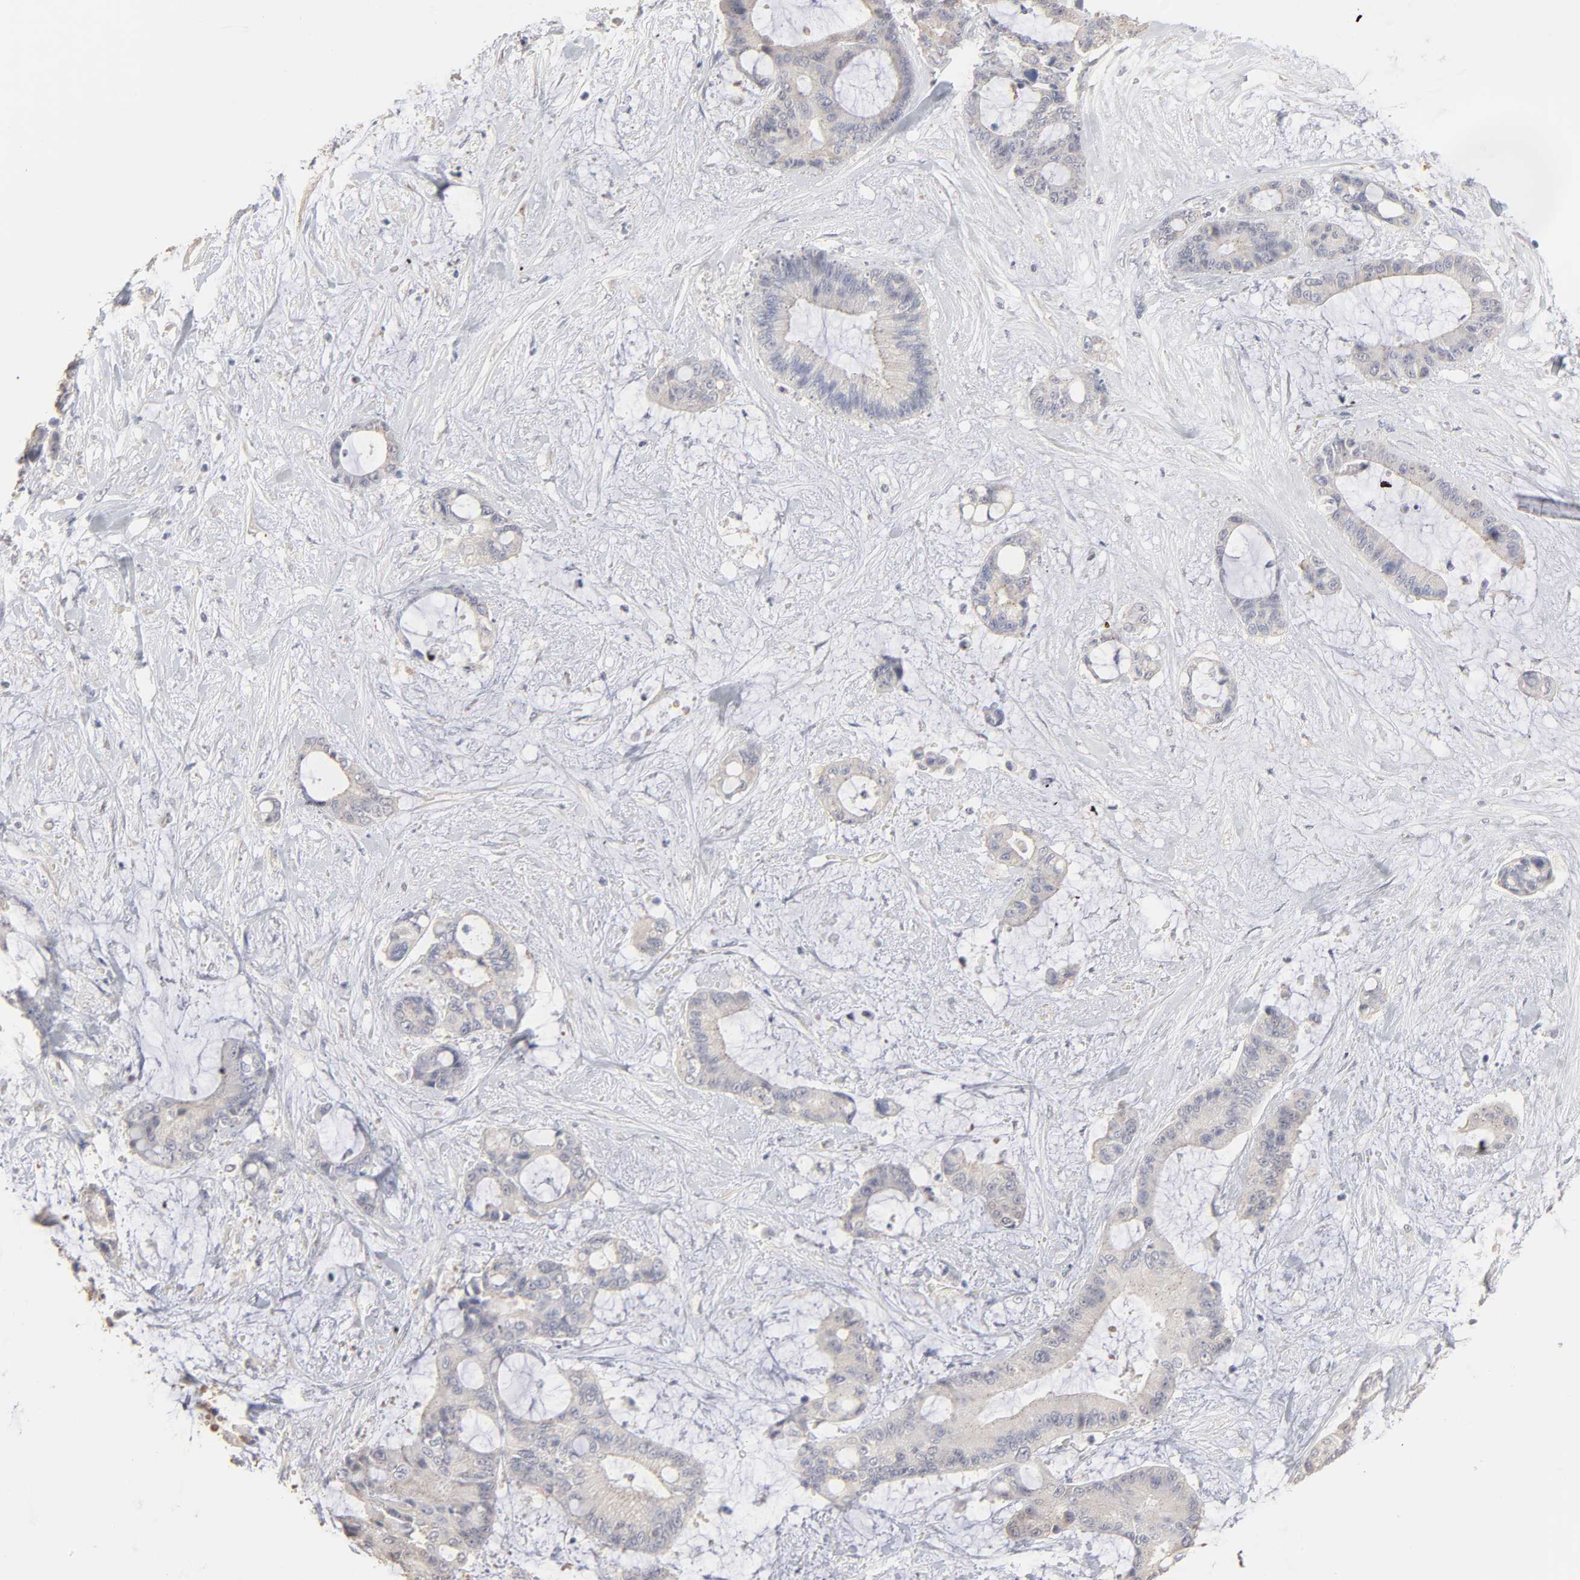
{"staining": {"intensity": "weak", "quantity": ">75%", "location": "cytoplasmic/membranous"}, "tissue": "liver cancer", "cell_type": "Tumor cells", "image_type": "cancer", "snomed": [{"axis": "morphology", "description": "Cholangiocarcinoma"}, {"axis": "topography", "description": "Liver"}], "caption": "Liver cancer (cholangiocarcinoma) stained for a protein (brown) reveals weak cytoplasmic/membranous positive positivity in about >75% of tumor cells.", "gene": "DNAL4", "patient": {"sex": "female", "age": 73}}